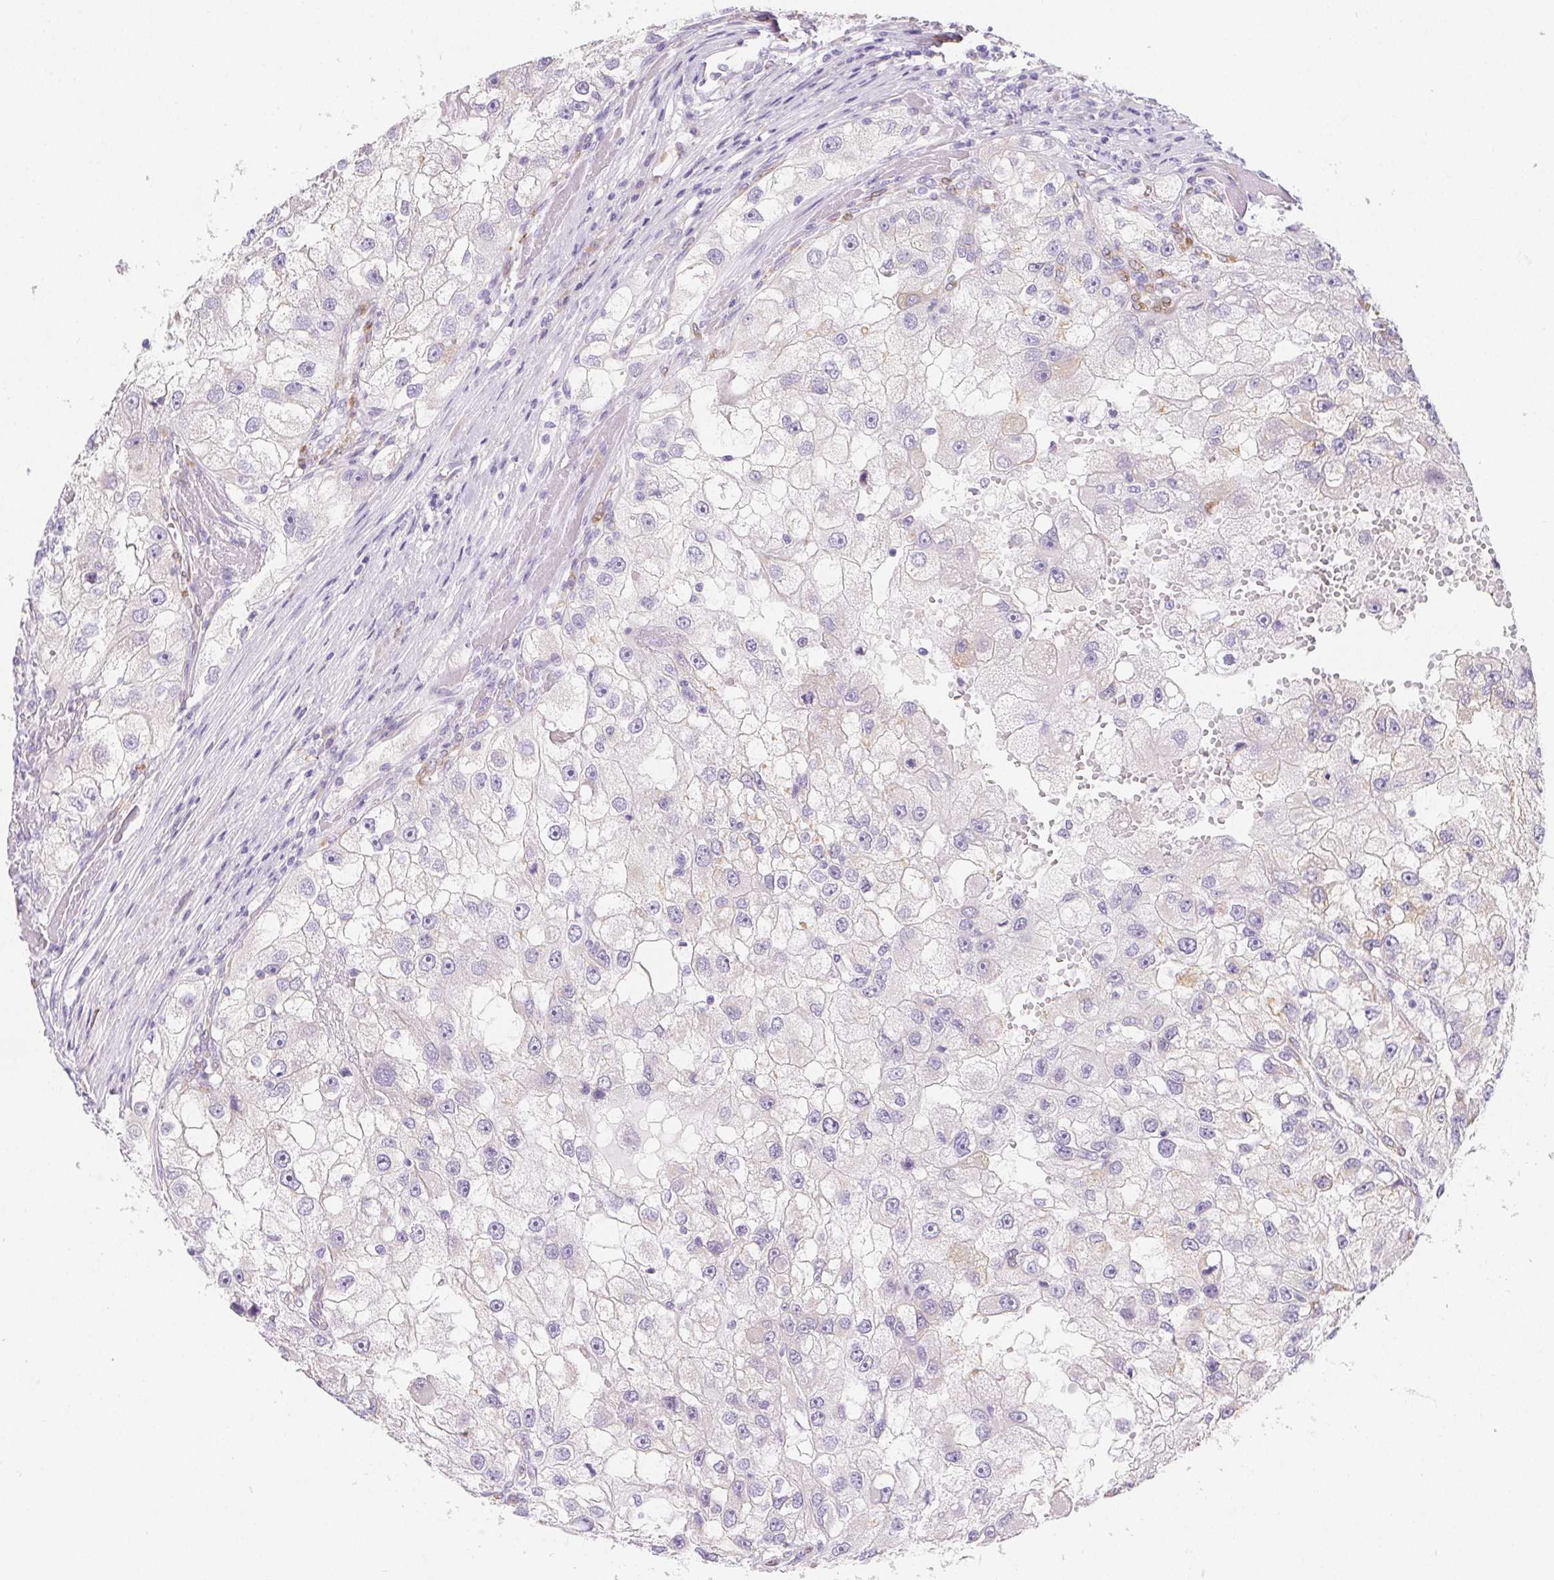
{"staining": {"intensity": "negative", "quantity": "none", "location": "none"}, "tissue": "renal cancer", "cell_type": "Tumor cells", "image_type": "cancer", "snomed": [{"axis": "morphology", "description": "Adenocarcinoma, NOS"}, {"axis": "topography", "description": "Kidney"}], "caption": "Photomicrograph shows no protein expression in tumor cells of renal cancer tissue.", "gene": "HRC", "patient": {"sex": "male", "age": 63}}